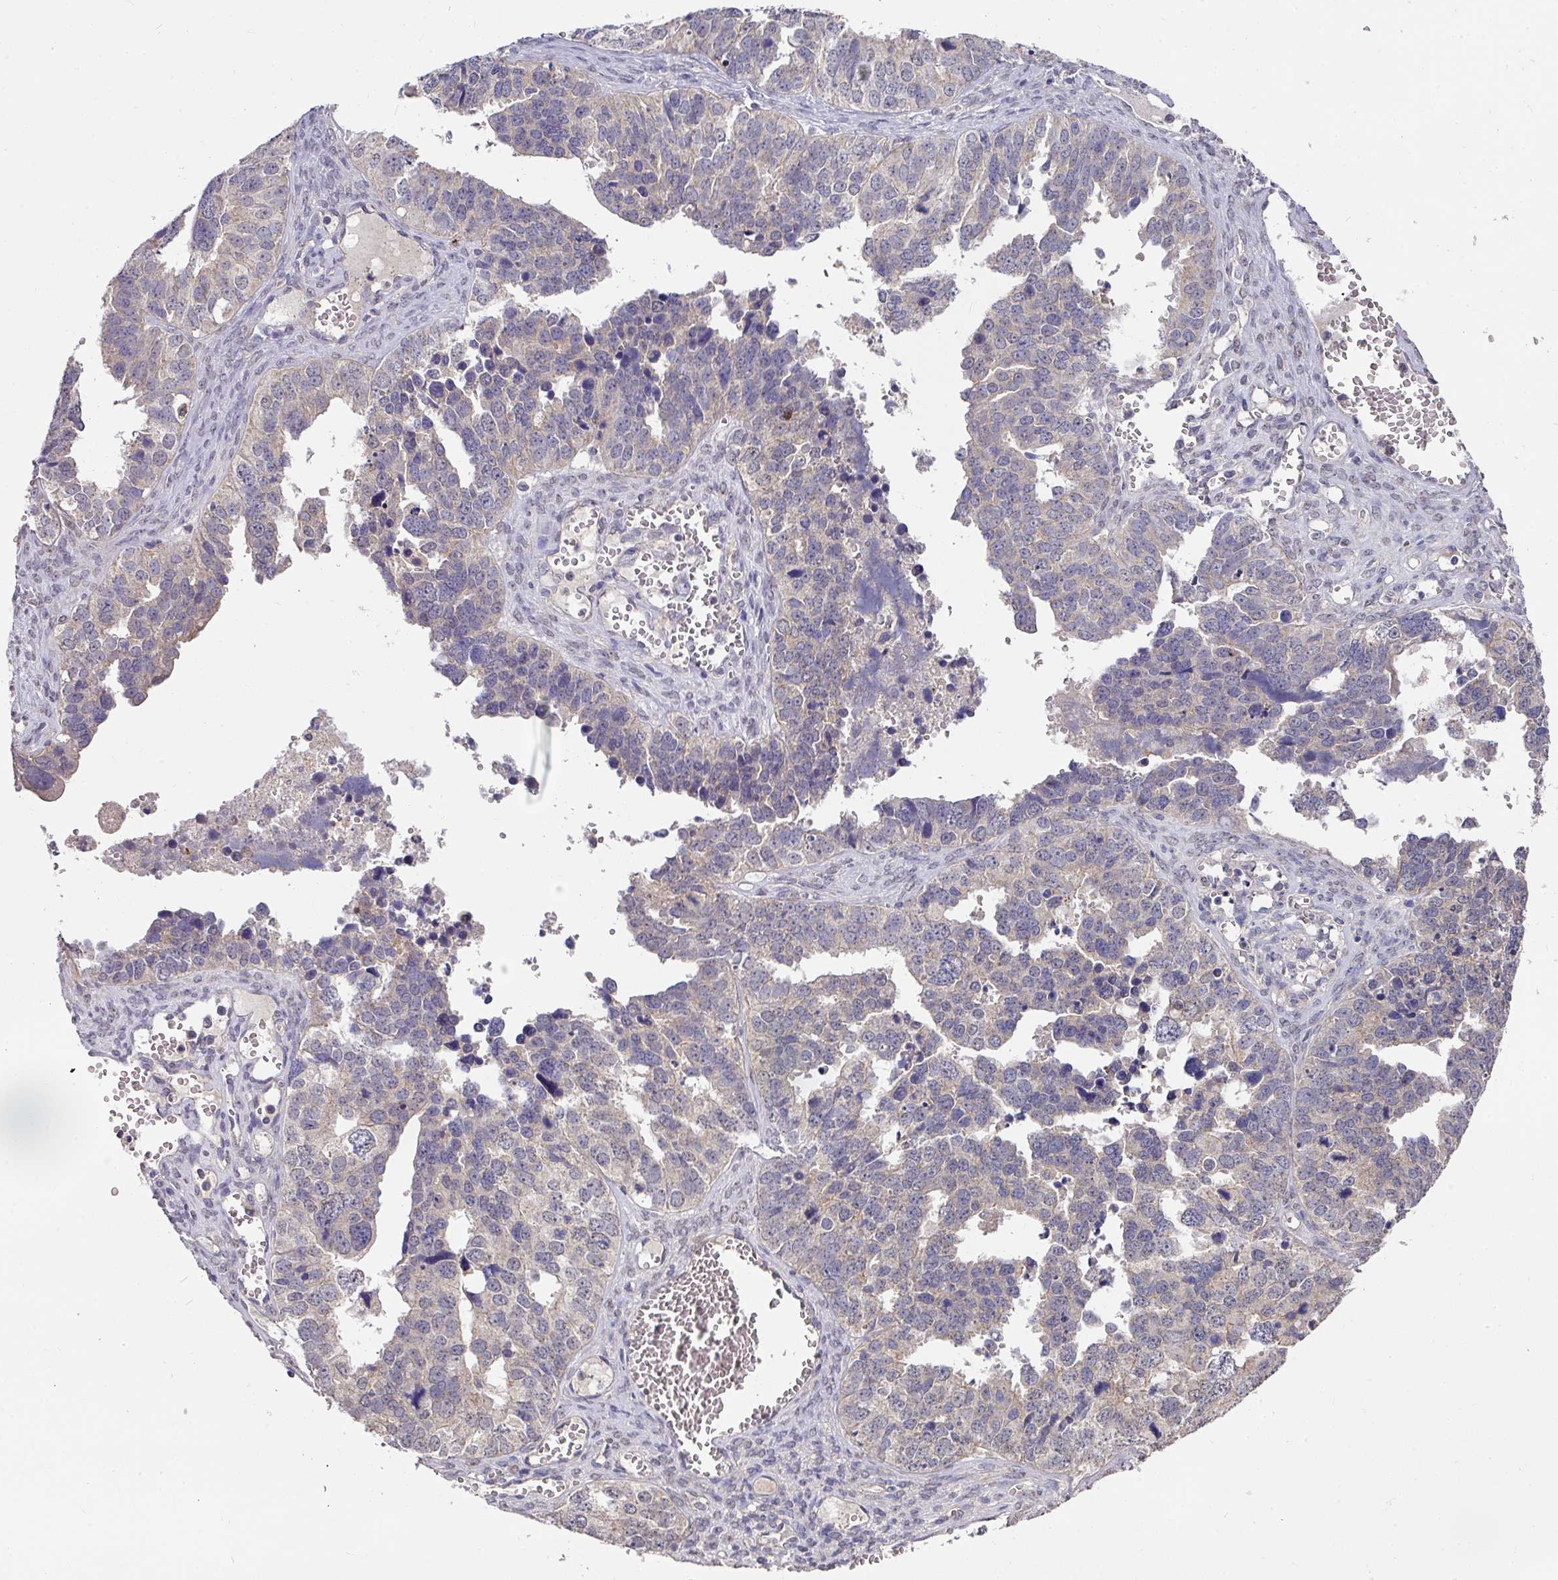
{"staining": {"intensity": "weak", "quantity": "<25%", "location": "cytoplasmic/membranous"}, "tissue": "ovarian cancer", "cell_type": "Tumor cells", "image_type": "cancer", "snomed": [{"axis": "morphology", "description": "Cystadenocarcinoma, serous, NOS"}, {"axis": "topography", "description": "Ovary"}], "caption": "An IHC micrograph of ovarian serous cystadenocarcinoma is shown. There is no staining in tumor cells of ovarian serous cystadenocarcinoma.", "gene": "EXTL3", "patient": {"sex": "female", "age": 76}}